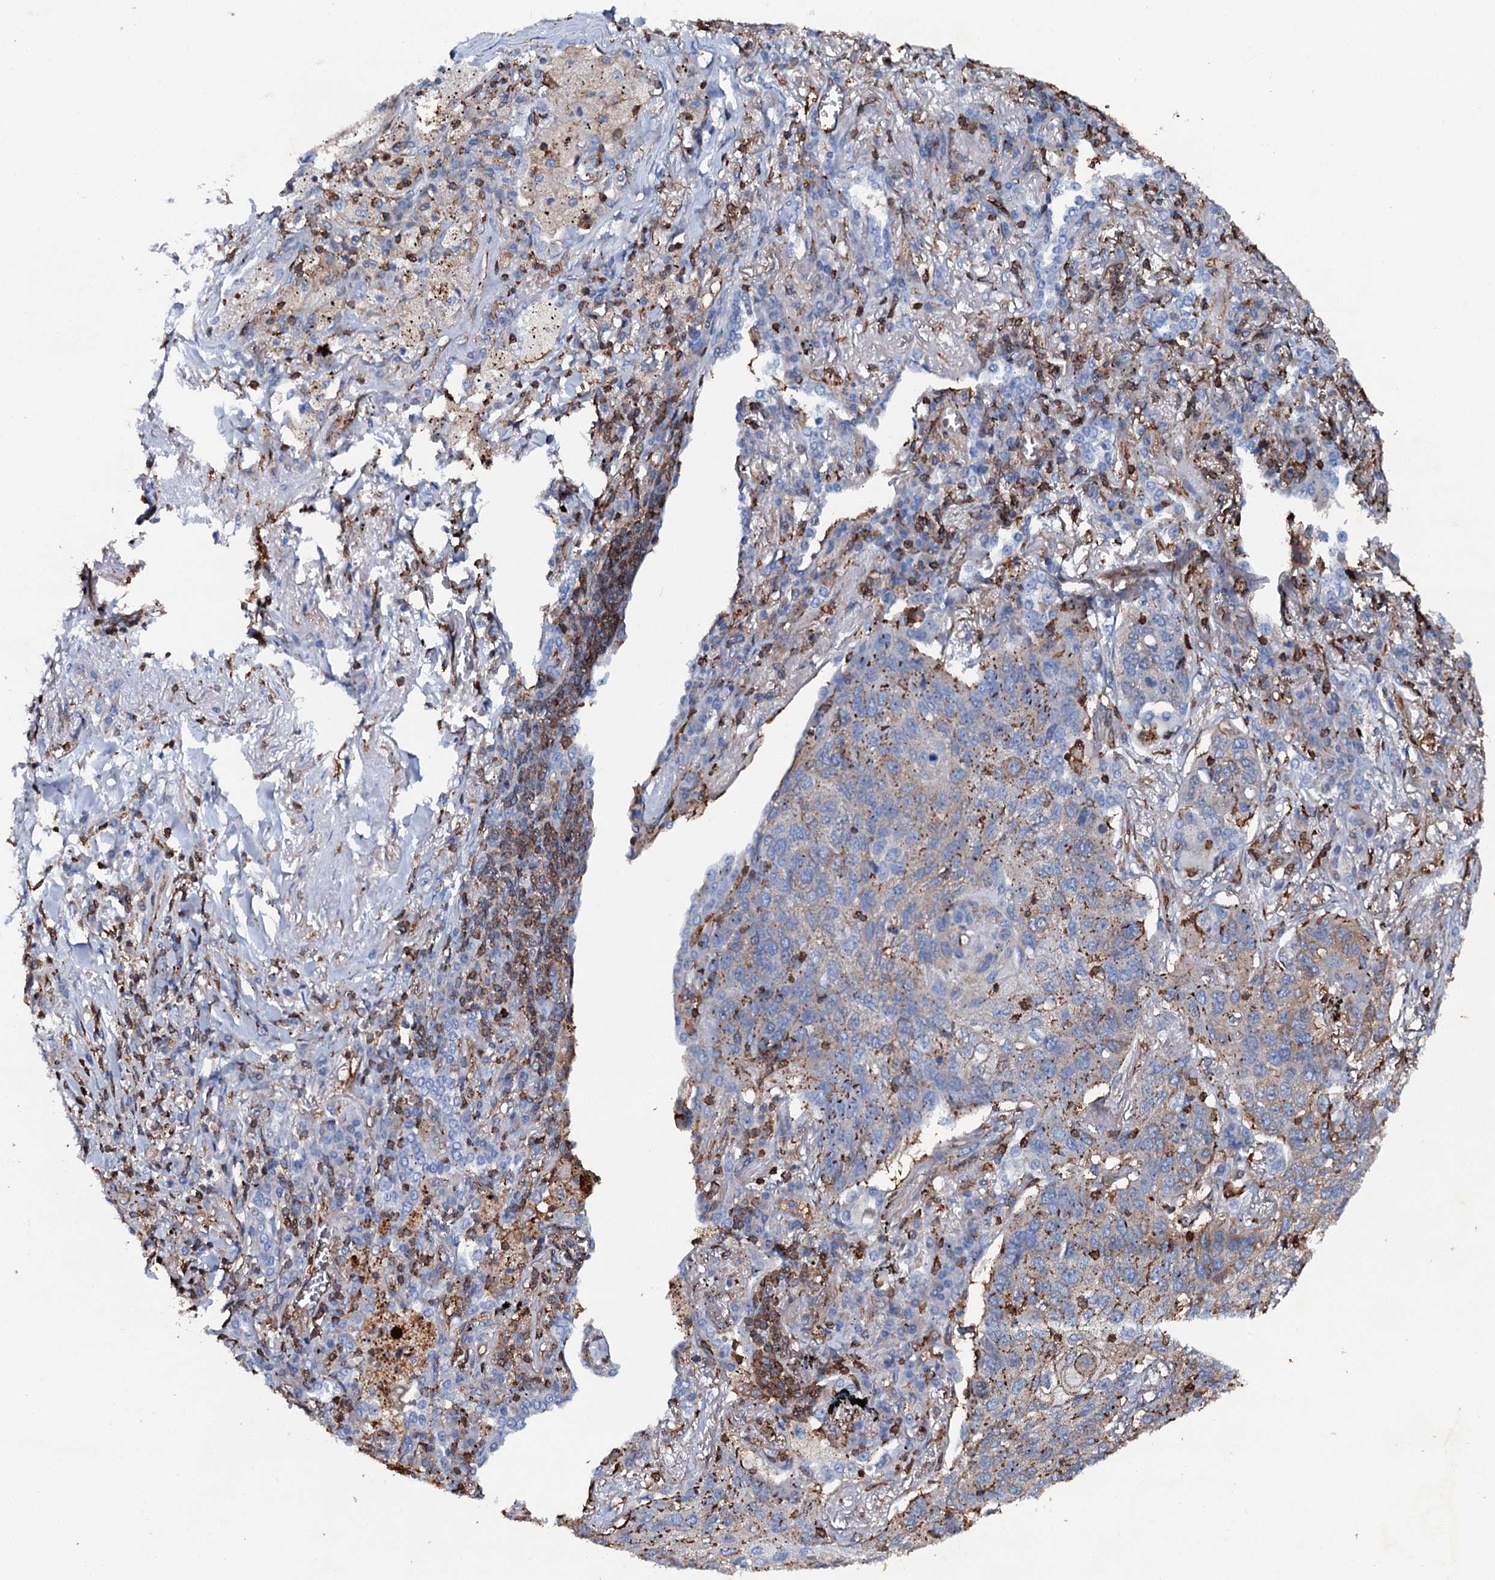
{"staining": {"intensity": "negative", "quantity": "none", "location": "none"}, "tissue": "lung cancer", "cell_type": "Tumor cells", "image_type": "cancer", "snomed": [{"axis": "morphology", "description": "Squamous cell carcinoma, NOS"}, {"axis": "topography", "description": "Lung"}], "caption": "Immunohistochemistry histopathology image of squamous cell carcinoma (lung) stained for a protein (brown), which shows no positivity in tumor cells. Brightfield microscopy of immunohistochemistry stained with DAB (3,3'-diaminobenzidine) (brown) and hematoxylin (blue), captured at high magnification.", "gene": "MS4A4E", "patient": {"sex": "female", "age": 63}}